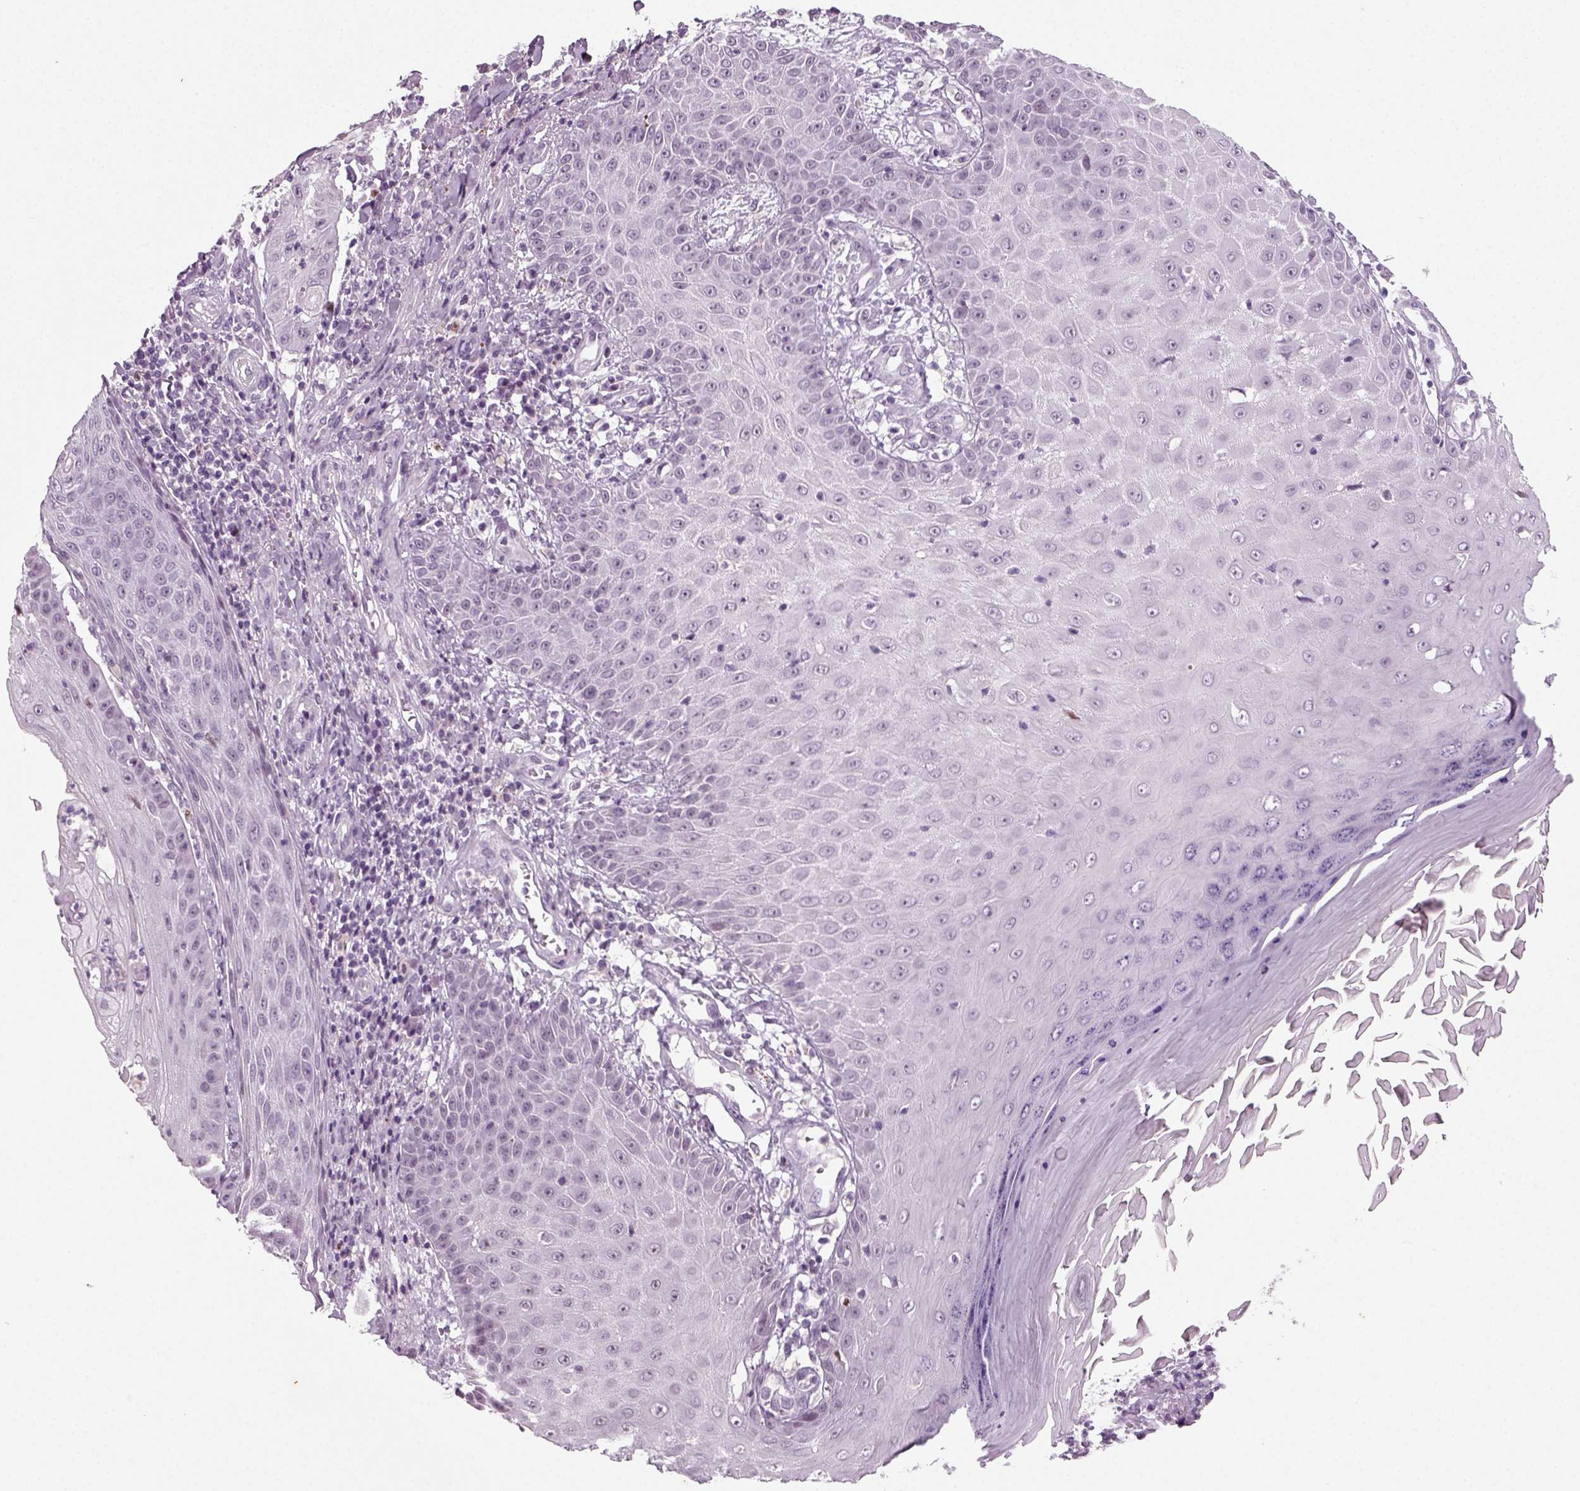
{"staining": {"intensity": "negative", "quantity": "none", "location": "none"}, "tissue": "skin cancer", "cell_type": "Tumor cells", "image_type": "cancer", "snomed": [{"axis": "morphology", "description": "Squamous cell carcinoma, NOS"}, {"axis": "topography", "description": "Skin"}], "caption": "Immunohistochemistry (IHC) of human skin cancer displays no positivity in tumor cells.", "gene": "SYNGAP1", "patient": {"sex": "male", "age": 70}}